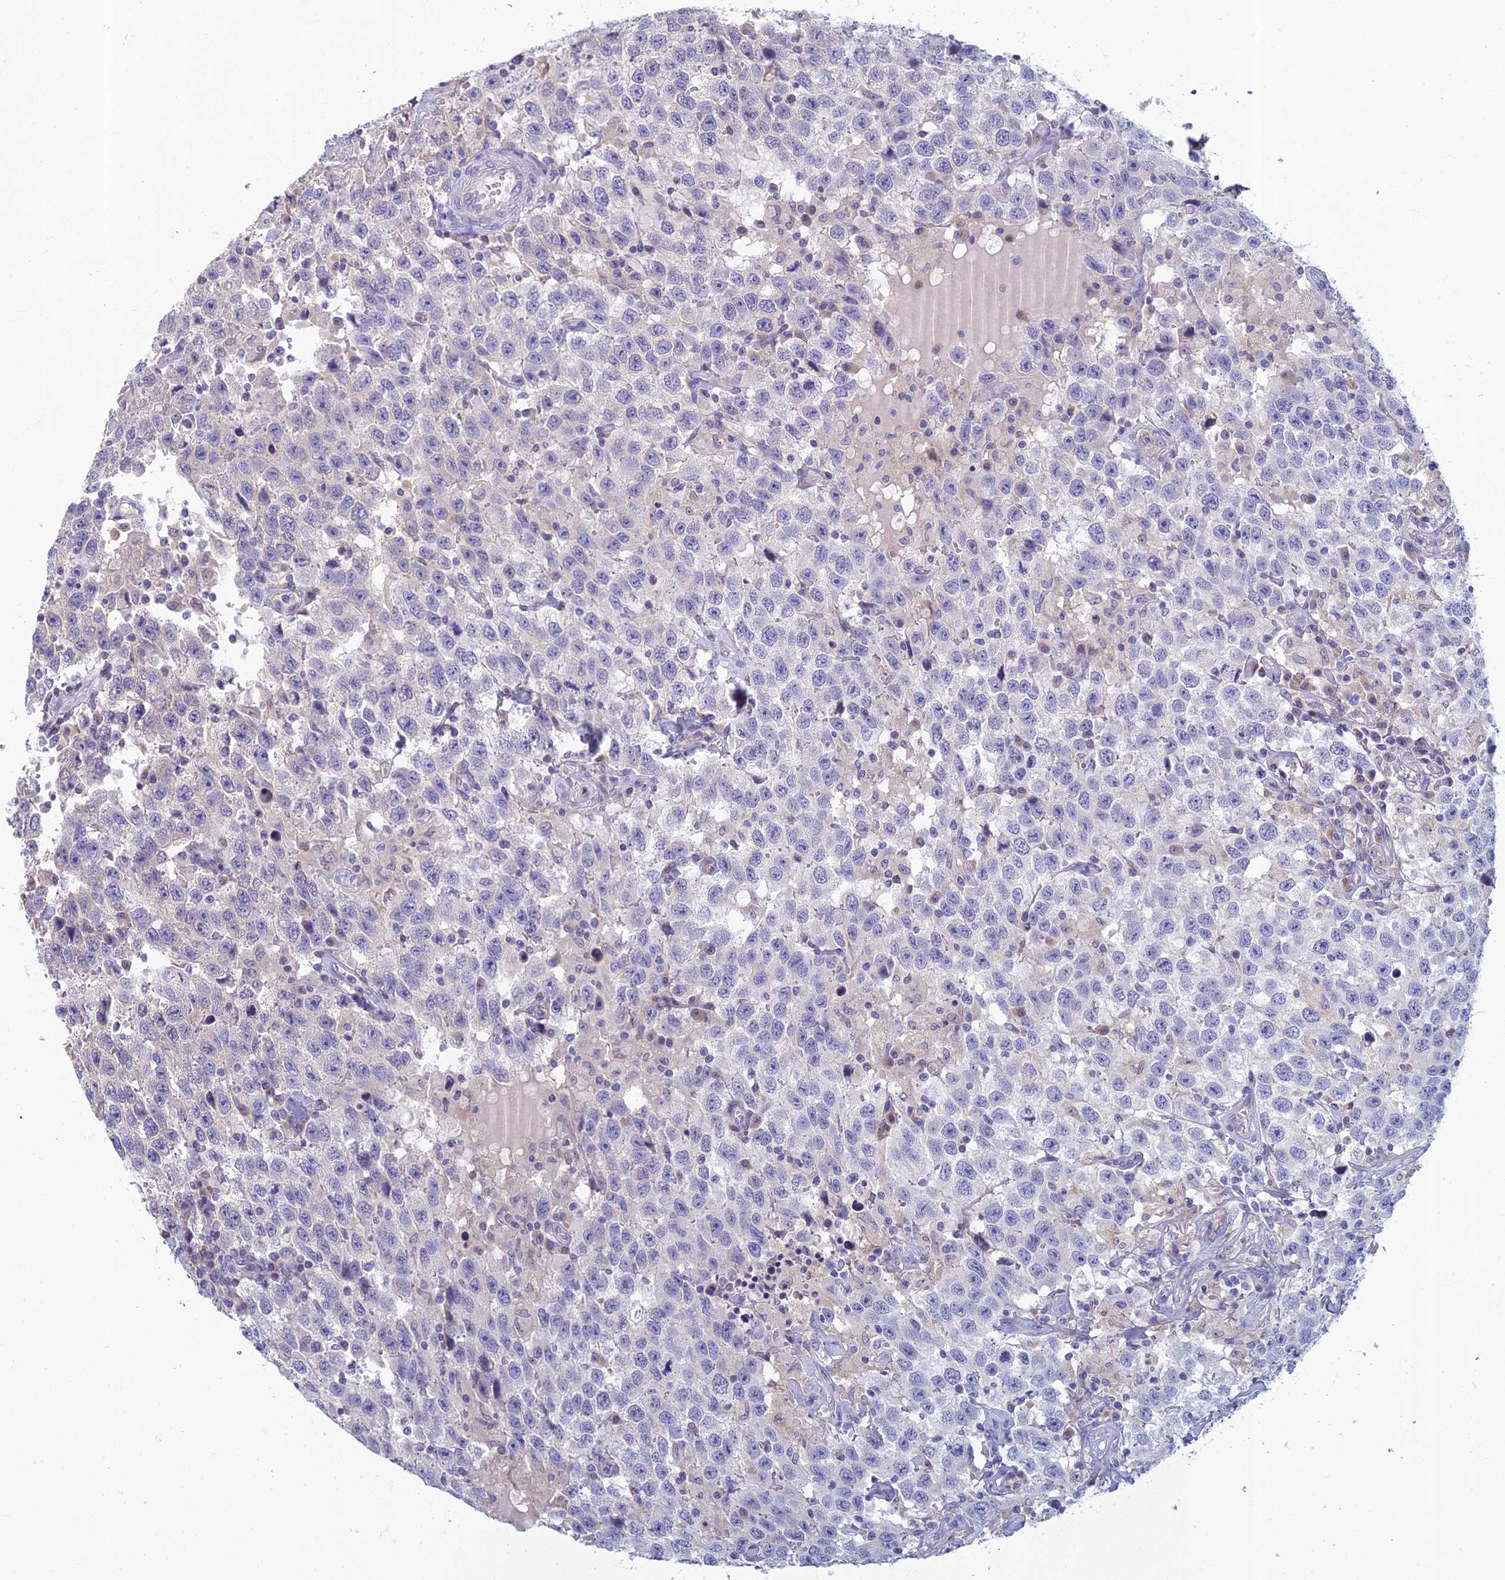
{"staining": {"intensity": "negative", "quantity": "none", "location": "none"}, "tissue": "testis cancer", "cell_type": "Tumor cells", "image_type": "cancer", "snomed": [{"axis": "morphology", "description": "Seminoma, NOS"}, {"axis": "topography", "description": "Testis"}], "caption": "The immunohistochemistry (IHC) photomicrograph has no significant expression in tumor cells of testis cancer tissue.", "gene": "SLC25A41", "patient": {"sex": "male", "age": 41}}